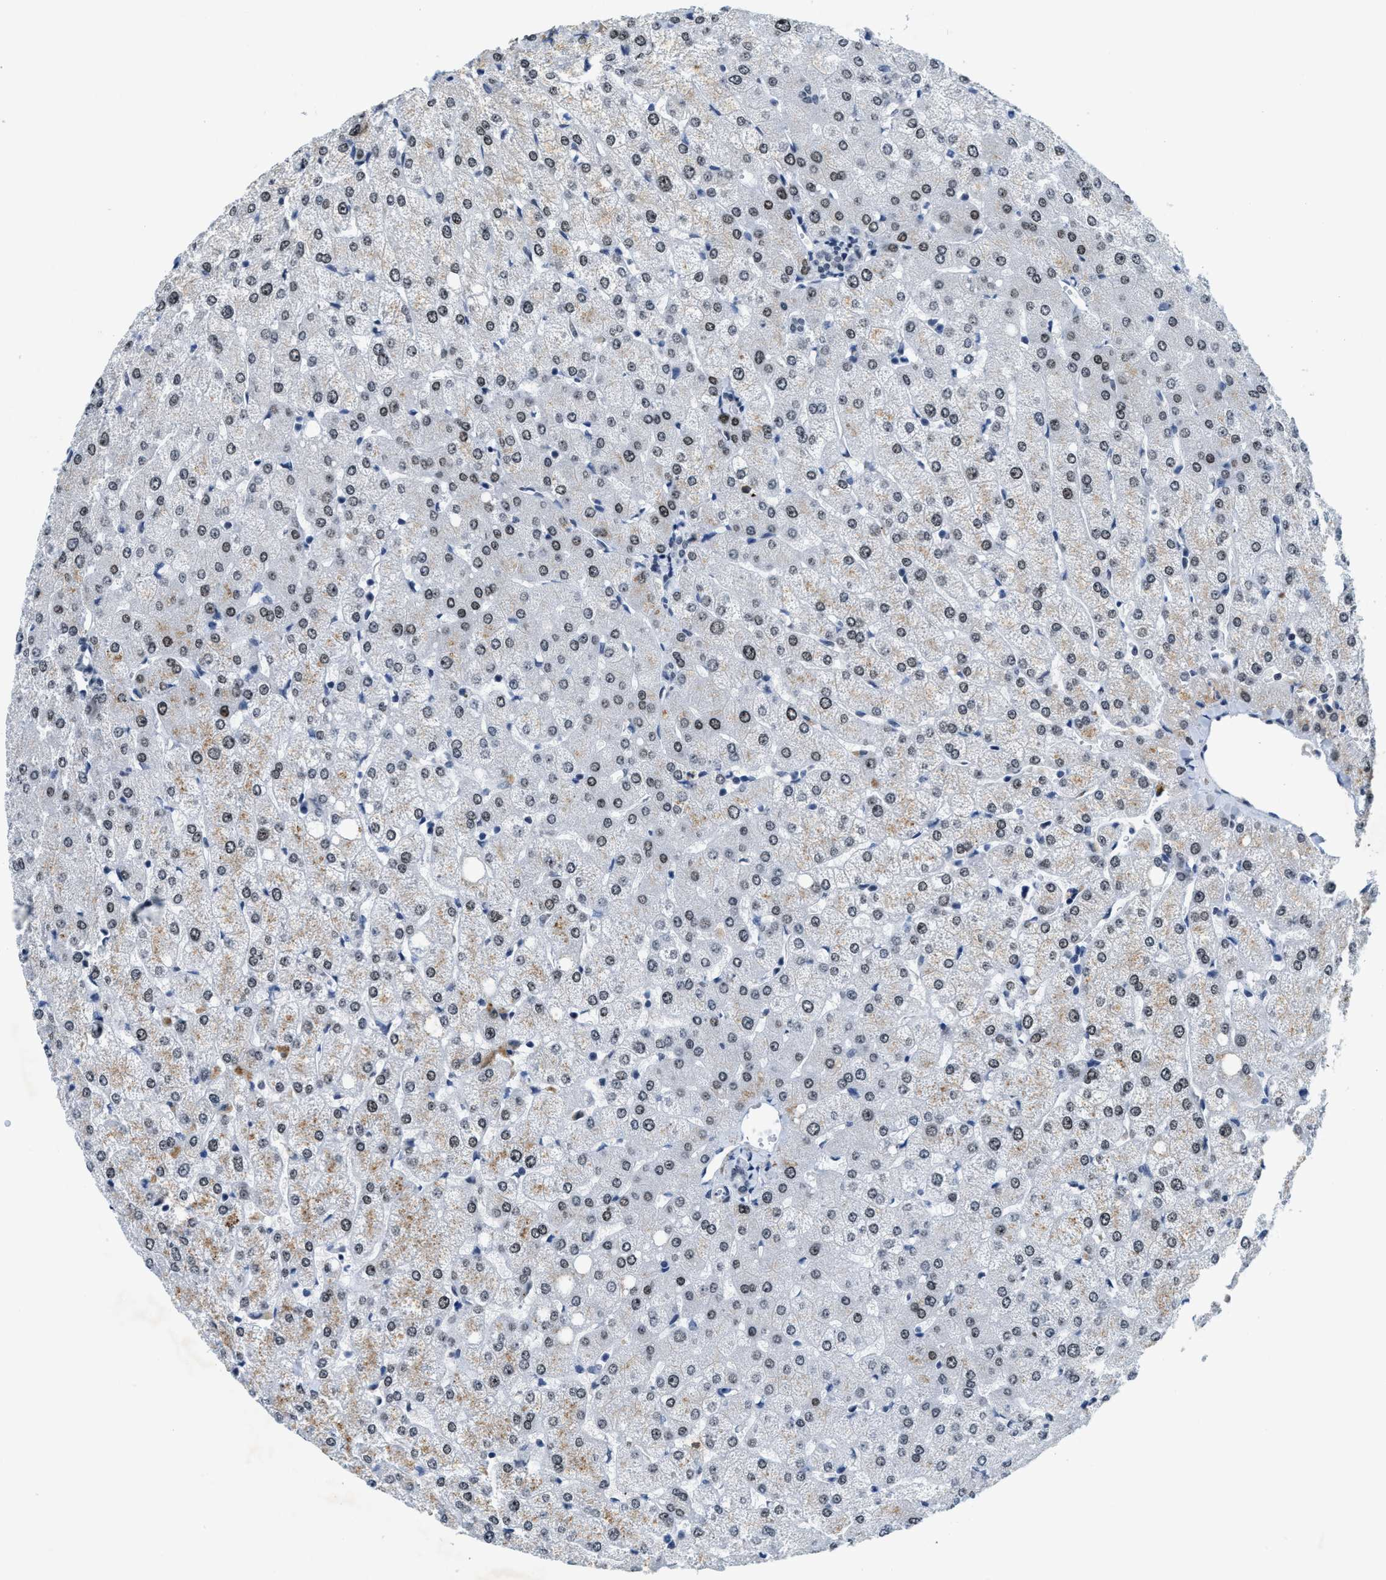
{"staining": {"intensity": "negative", "quantity": "none", "location": "none"}, "tissue": "liver", "cell_type": "Cholangiocytes", "image_type": "normal", "snomed": [{"axis": "morphology", "description": "Normal tissue, NOS"}, {"axis": "topography", "description": "Liver"}], "caption": "IHC of unremarkable liver exhibits no staining in cholangiocytes. (DAB immunohistochemistry with hematoxylin counter stain).", "gene": "SETD1B", "patient": {"sex": "female", "age": 54}}